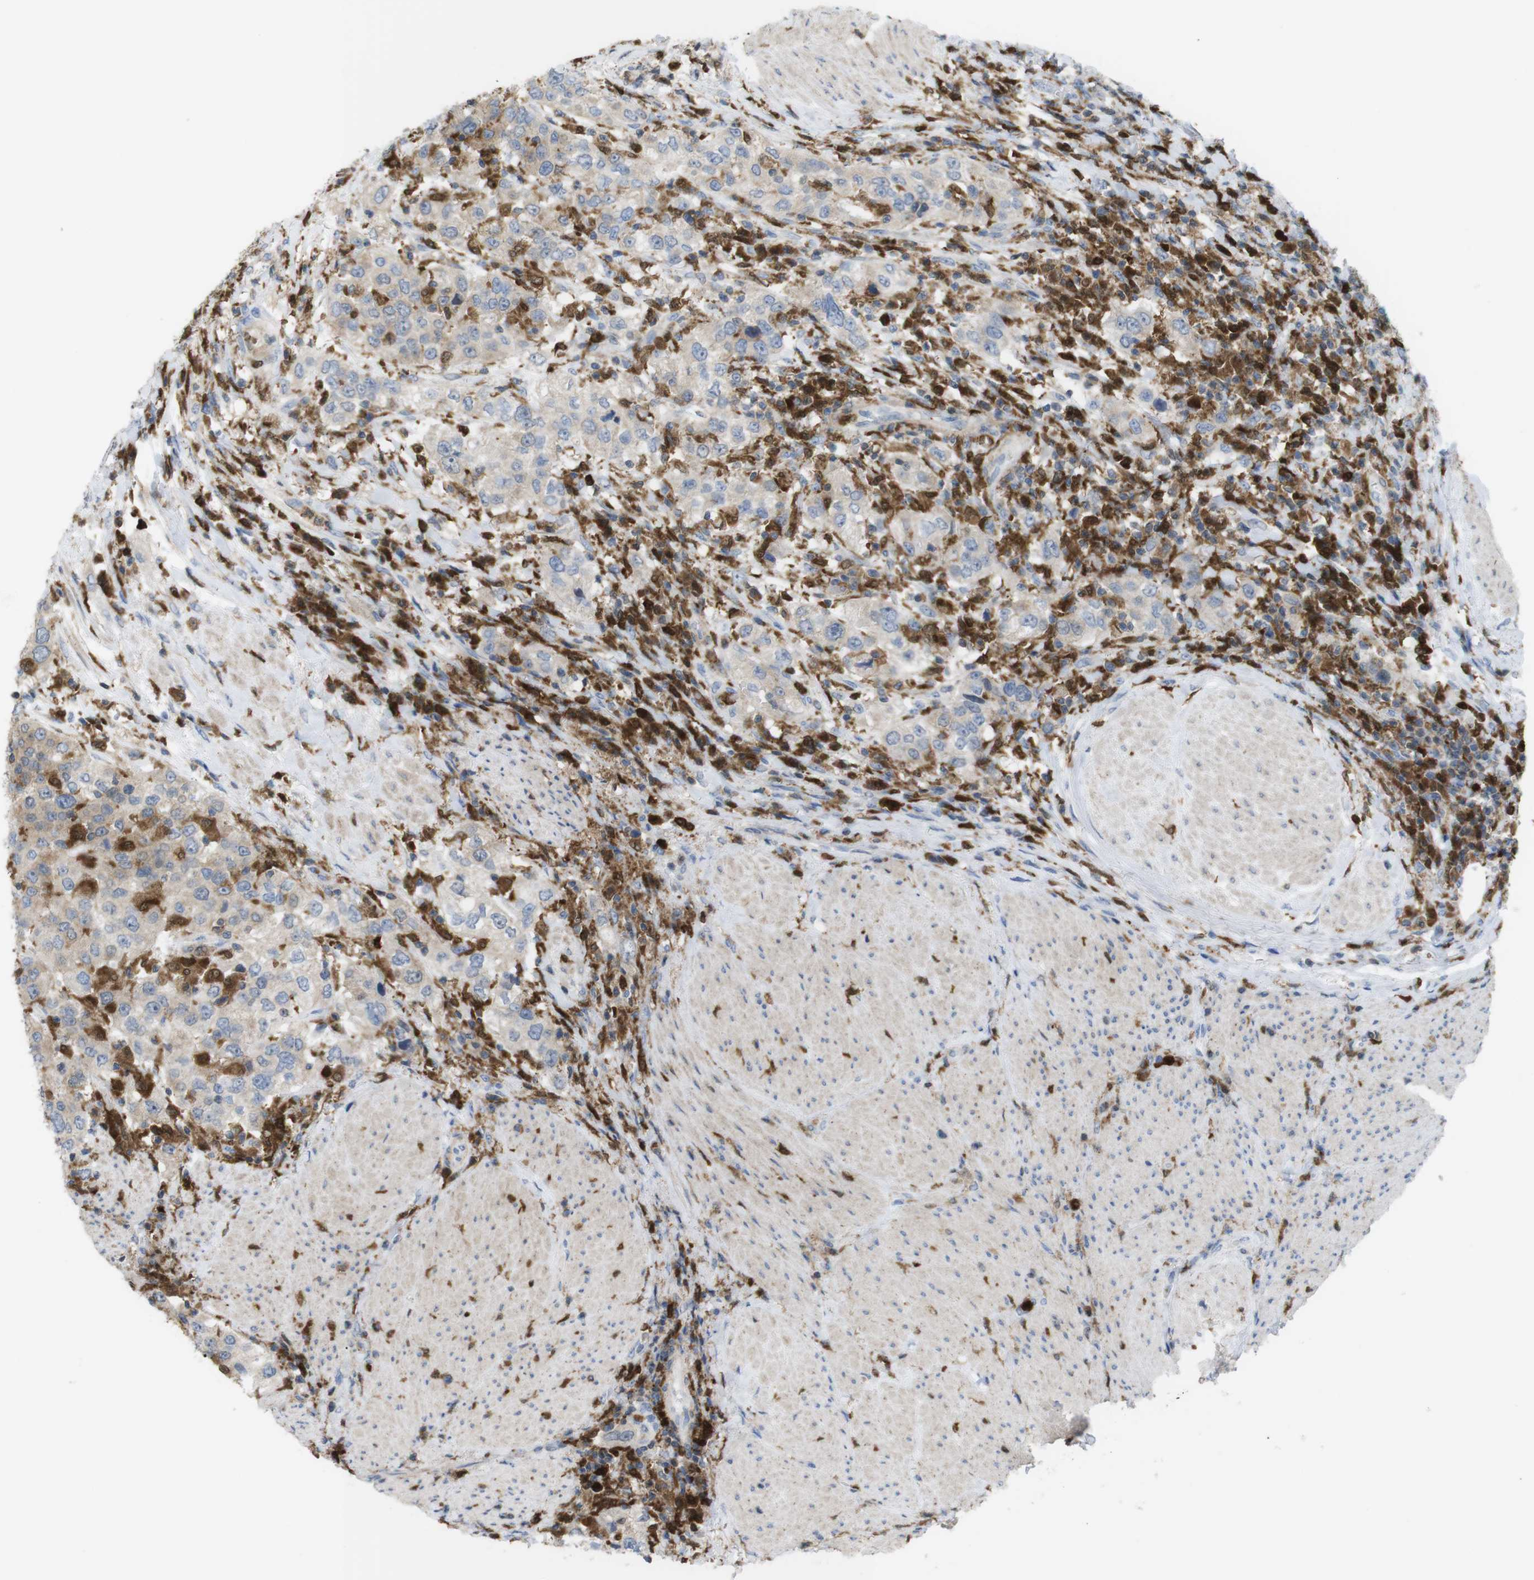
{"staining": {"intensity": "moderate", "quantity": ">75%", "location": "cytoplasmic/membranous"}, "tissue": "urothelial cancer", "cell_type": "Tumor cells", "image_type": "cancer", "snomed": [{"axis": "morphology", "description": "Urothelial carcinoma, High grade"}, {"axis": "topography", "description": "Urinary bladder"}], "caption": "A brown stain shows moderate cytoplasmic/membranous staining of a protein in human urothelial carcinoma (high-grade) tumor cells.", "gene": "PRKCD", "patient": {"sex": "female", "age": 80}}